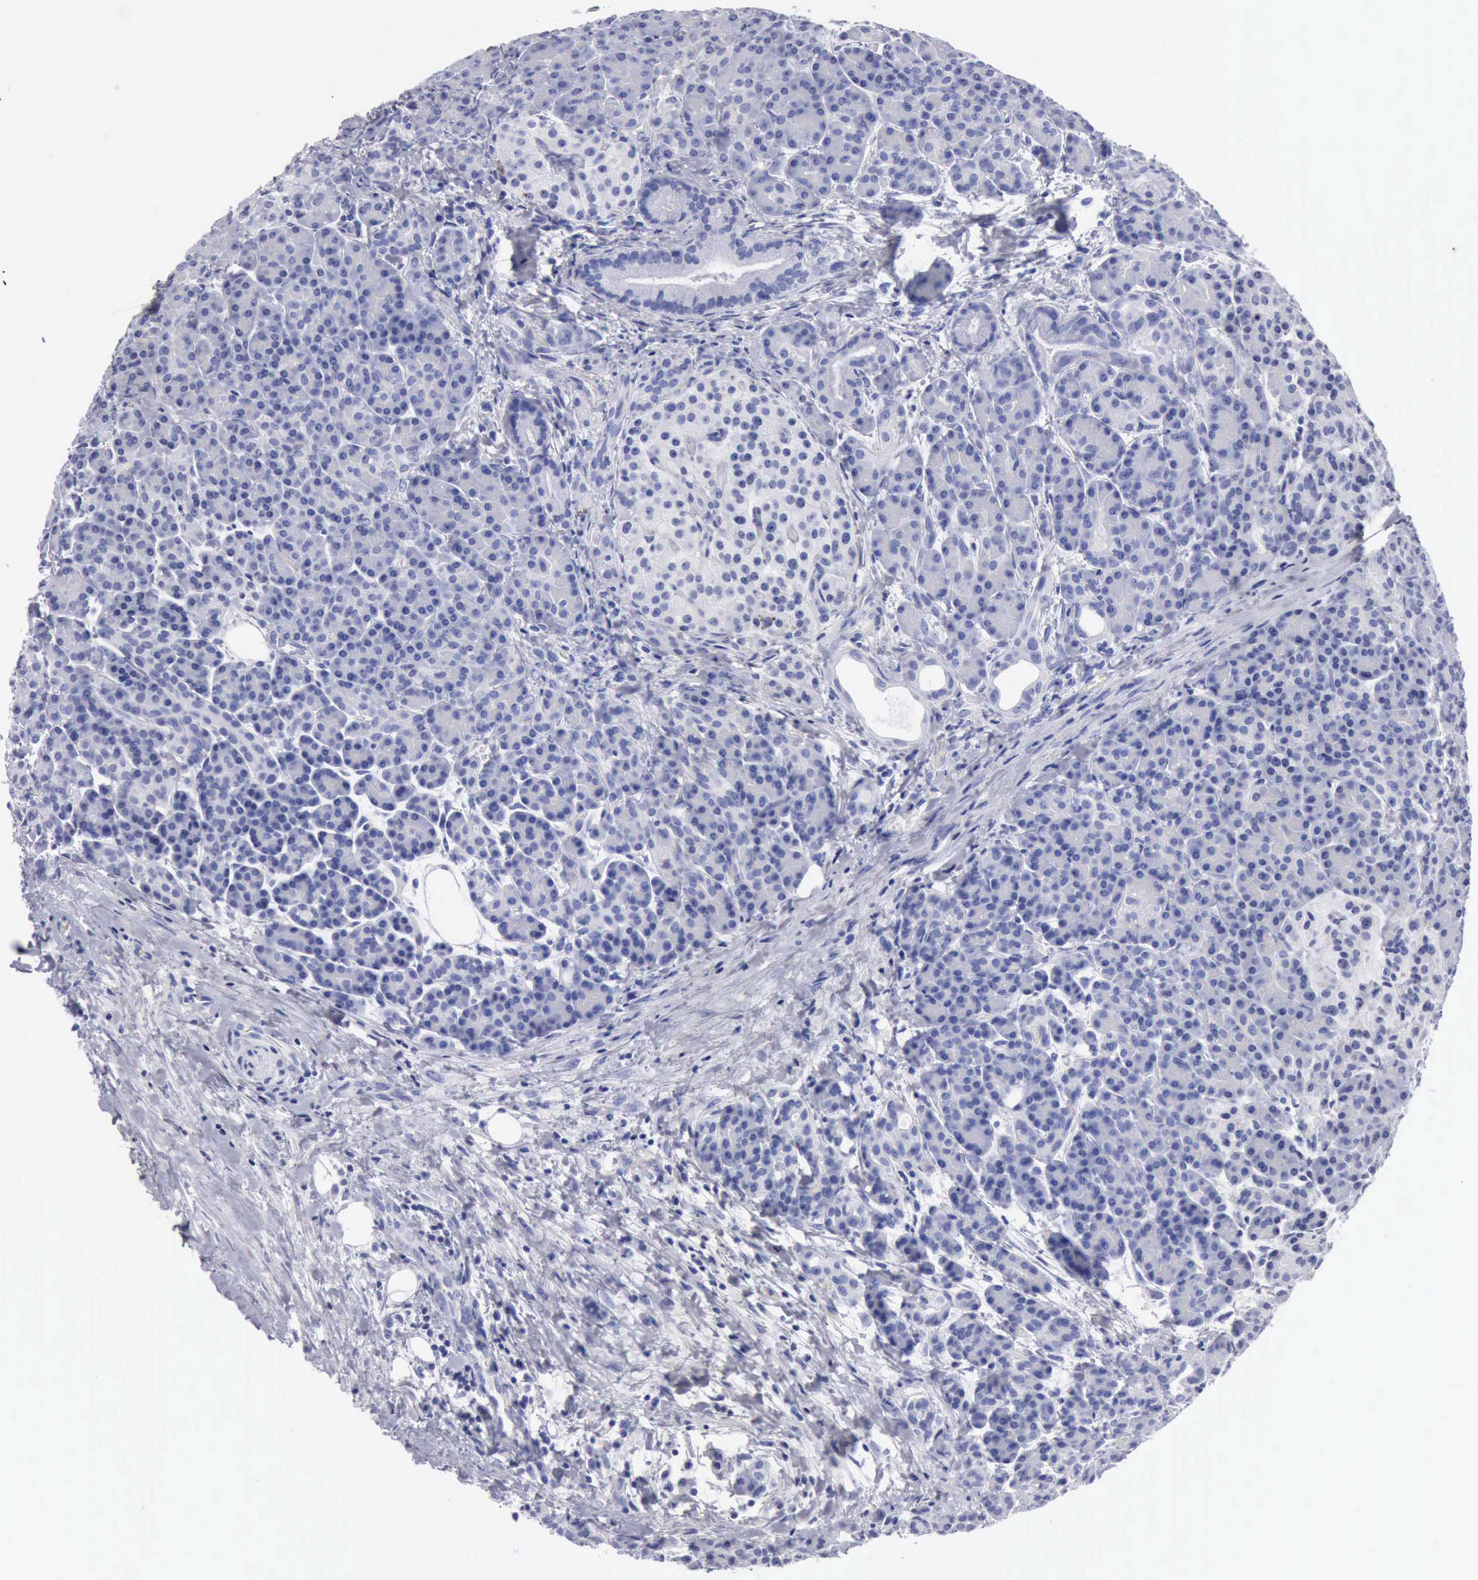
{"staining": {"intensity": "negative", "quantity": "none", "location": "none"}, "tissue": "pancreas", "cell_type": "Exocrine glandular cells", "image_type": "normal", "snomed": [{"axis": "morphology", "description": "Normal tissue, NOS"}, {"axis": "topography", "description": "Pancreas"}], "caption": "The micrograph shows no staining of exocrine glandular cells in normal pancreas. The staining is performed using DAB brown chromogen with nuclei counter-stained in using hematoxylin.", "gene": "CYP19A1", "patient": {"sex": "female", "age": 77}}